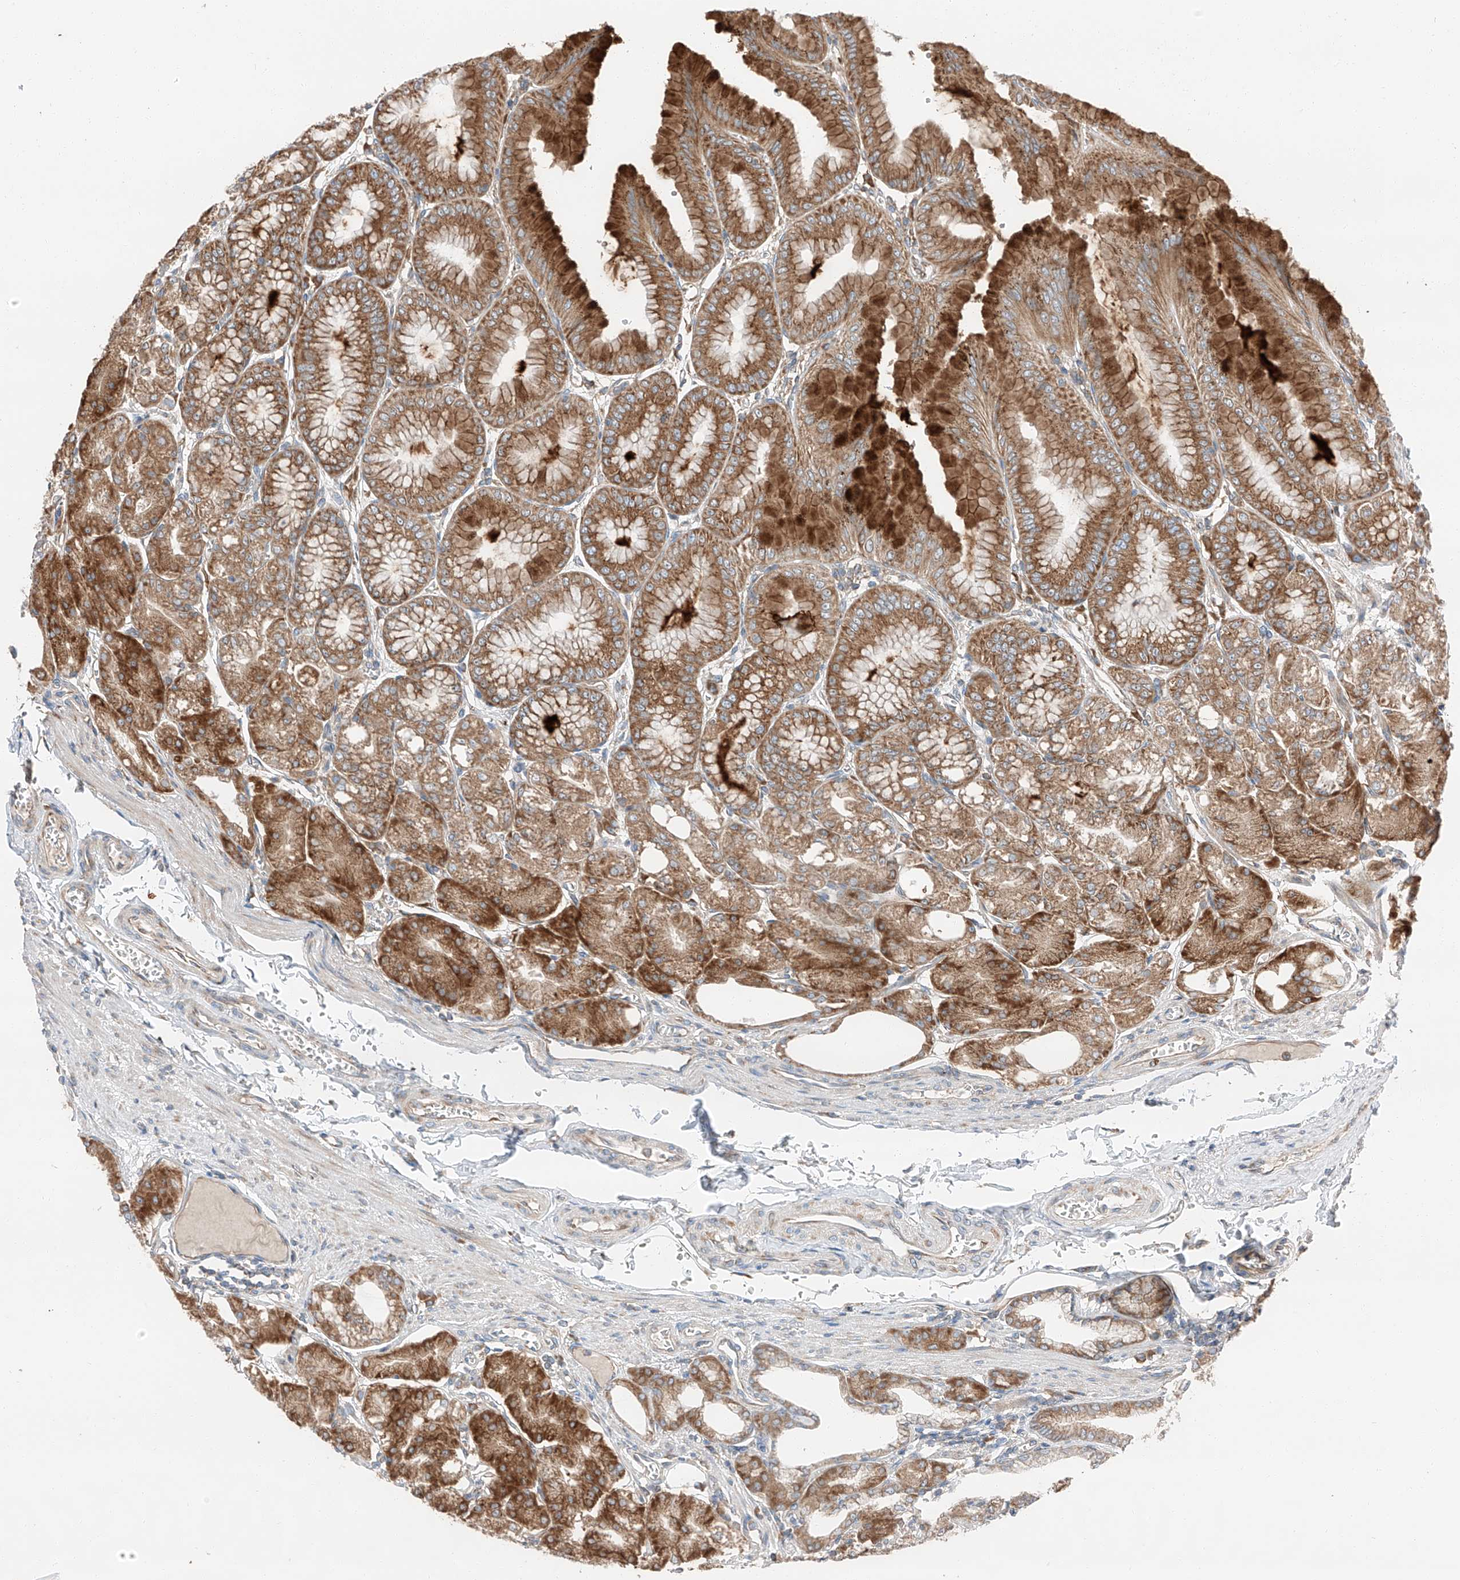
{"staining": {"intensity": "moderate", "quantity": ">75%", "location": "cytoplasmic/membranous"}, "tissue": "stomach", "cell_type": "Glandular cells", "image_type": "normal", "snomed": [{"axis": "morphology", "description": "Normal tissue, NOS"}, {"axis": "topography", "description": "Stomach, lower"}], "caption": "Stomach stained for a protein reveals moderate cytoplasmic/membranous positivity in glandular cells. The protein of interest is stained brown, and the nuclei are stained in blue (DAB (3,3'-diaminobenzidine) IHC with brightfield microscopy, high magnification).", "gene": "ZC3H15", "patient": {"sex": "male", "age": 71}}